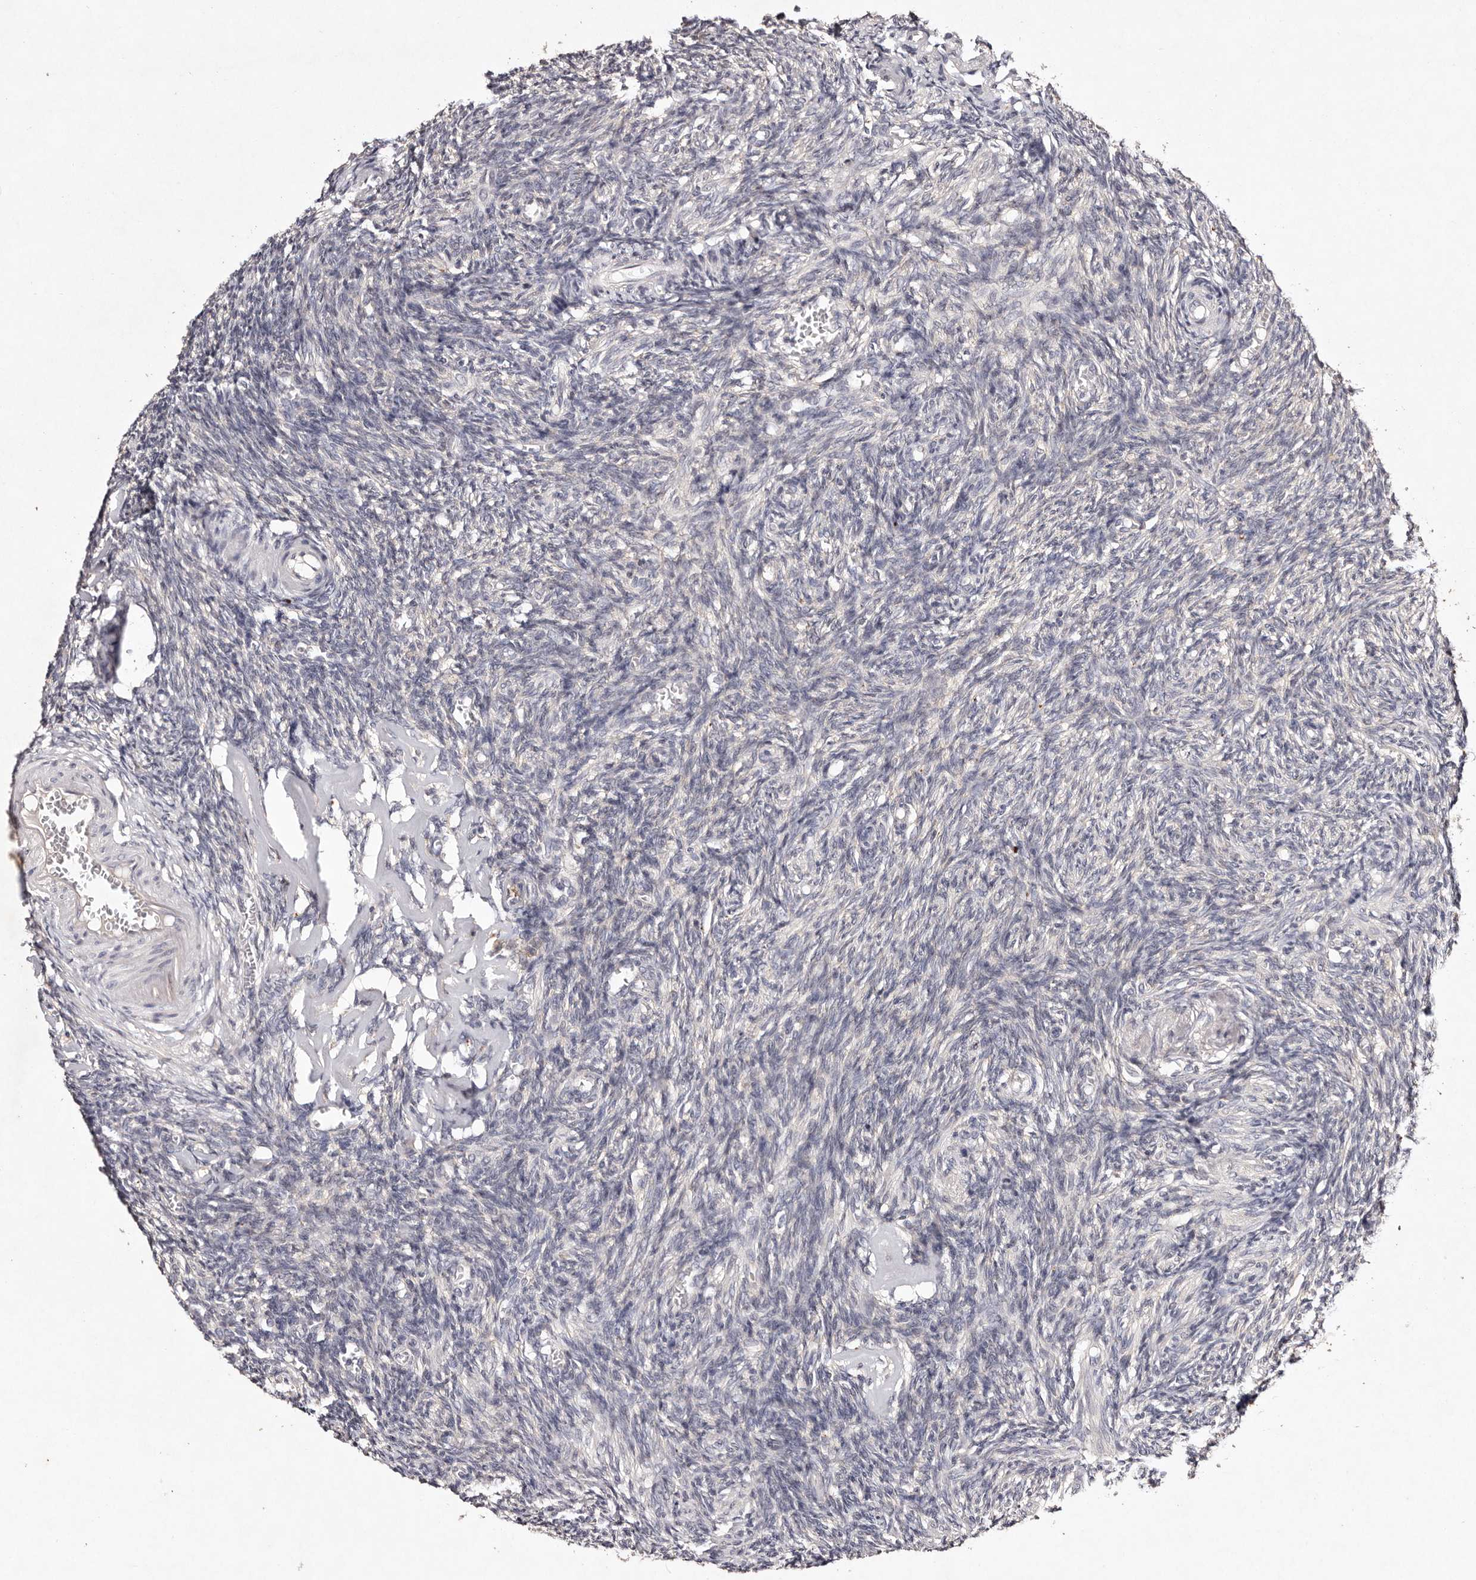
{"staining": {"intensity": "moderate", "quantity": ">75%", "location": "cytoplasmic/membranous"}, "tissue": "ovary", "cell_type": "Follicle cells", "image_type": "normal", "snomed": [{"axis": "morphology", "description": "Normal tissue, NOS"}, {"axis": "topography", "description": "Ovary"}], "caption": "Ovary stained for a protein demonstrates moderate cytoplasmic/membranous positivity in follicle cells. (IHC, brightfield microscopy, high magnification).", "gene": "TSC2", "patient": {"sex": "female", "age": 27}}